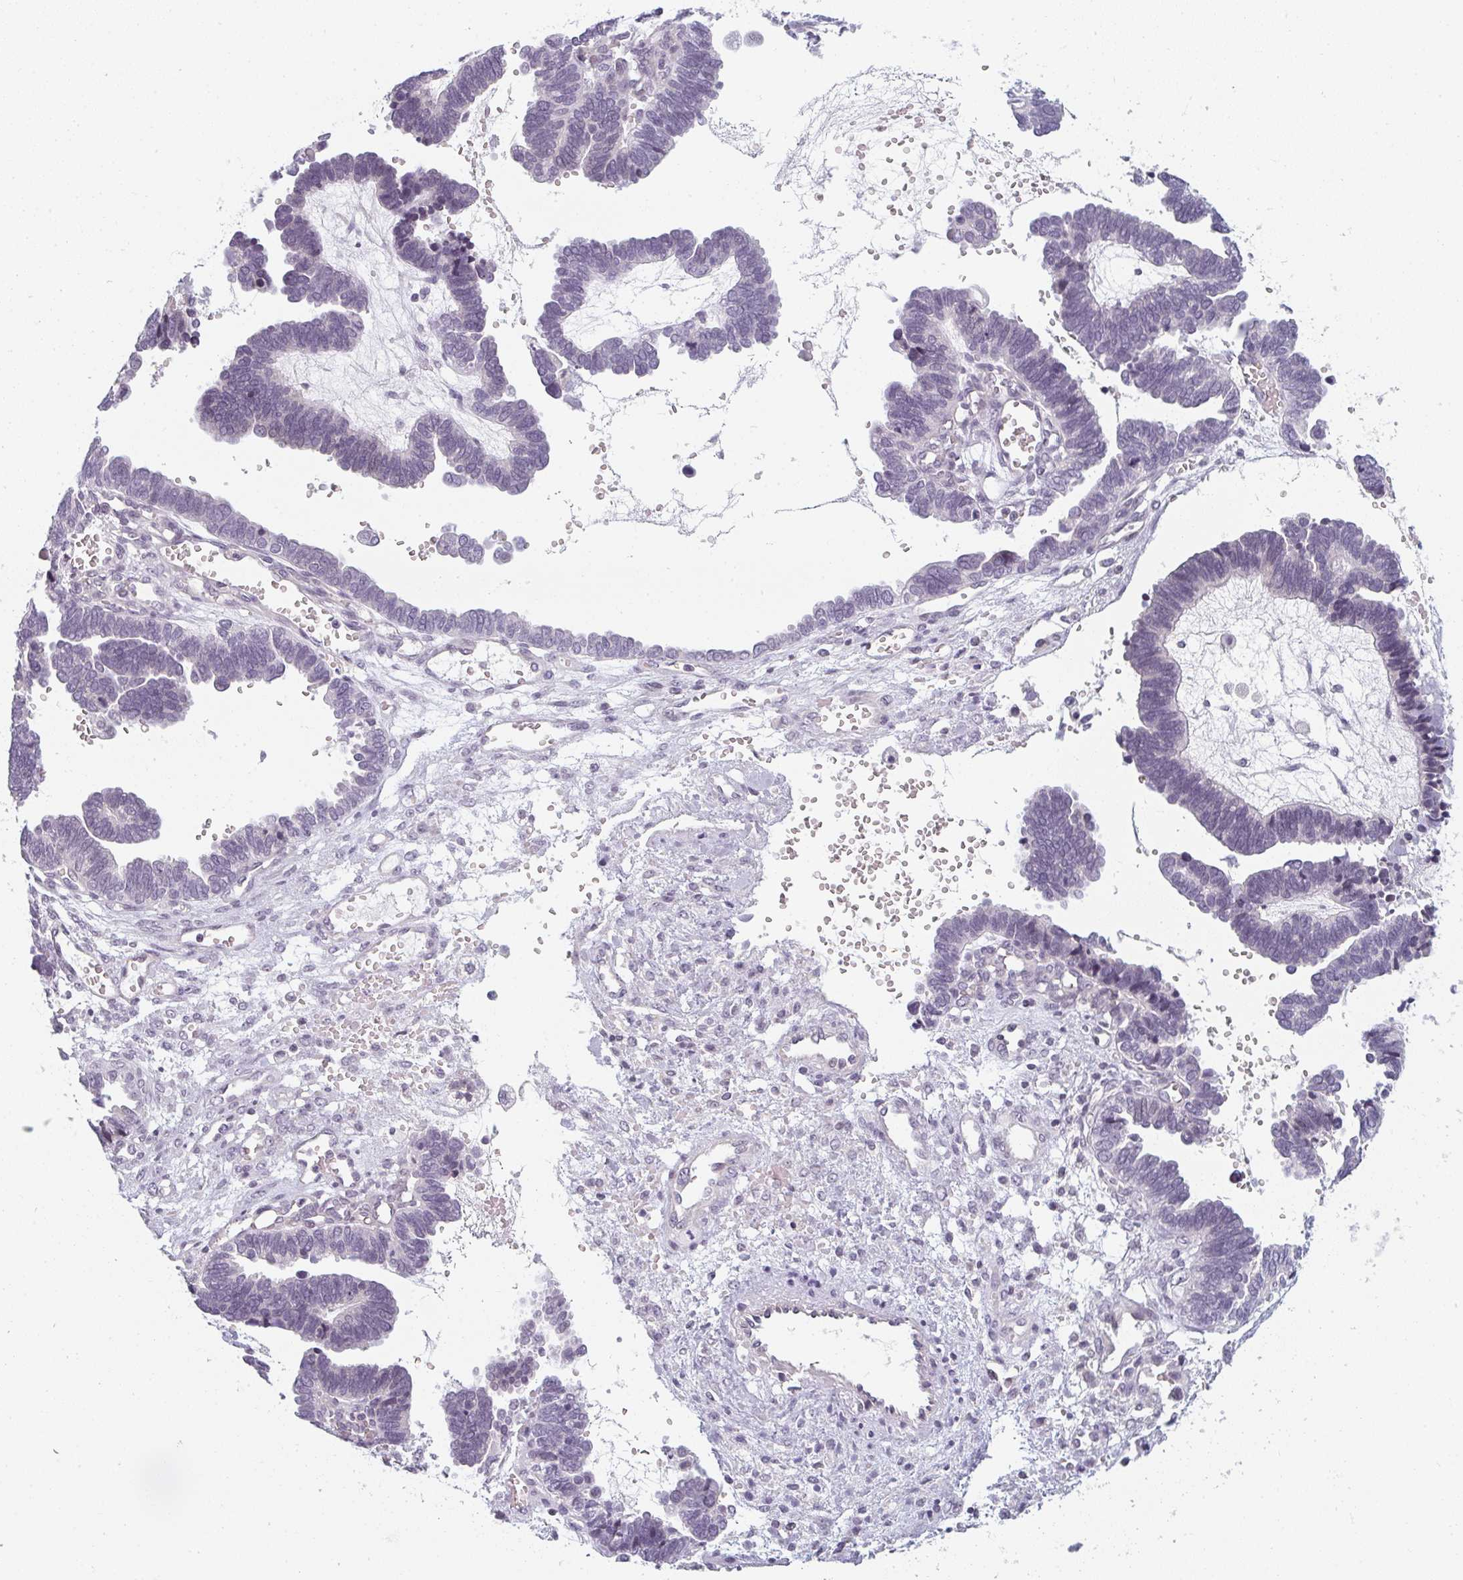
{"staining": {"intensity": "negative", "quantity": "none", "location": "none"}, "tissue": "ovarian cancer", "cell_type": "Tumor cells", "image_type": "cancer", "snomed": [{"axis": "morphology", "description": "Cystadenocarcinoma, serous, NOS"}, {"axis": "topography", "description": "Ovary"}], "caption": "IHC of human ovarian cancer (serous cystadenocarcinoma) reveals no positivity in tumor cells.", "gene": "RBBP6", "patient": {"sex": "female", "age": 51}}